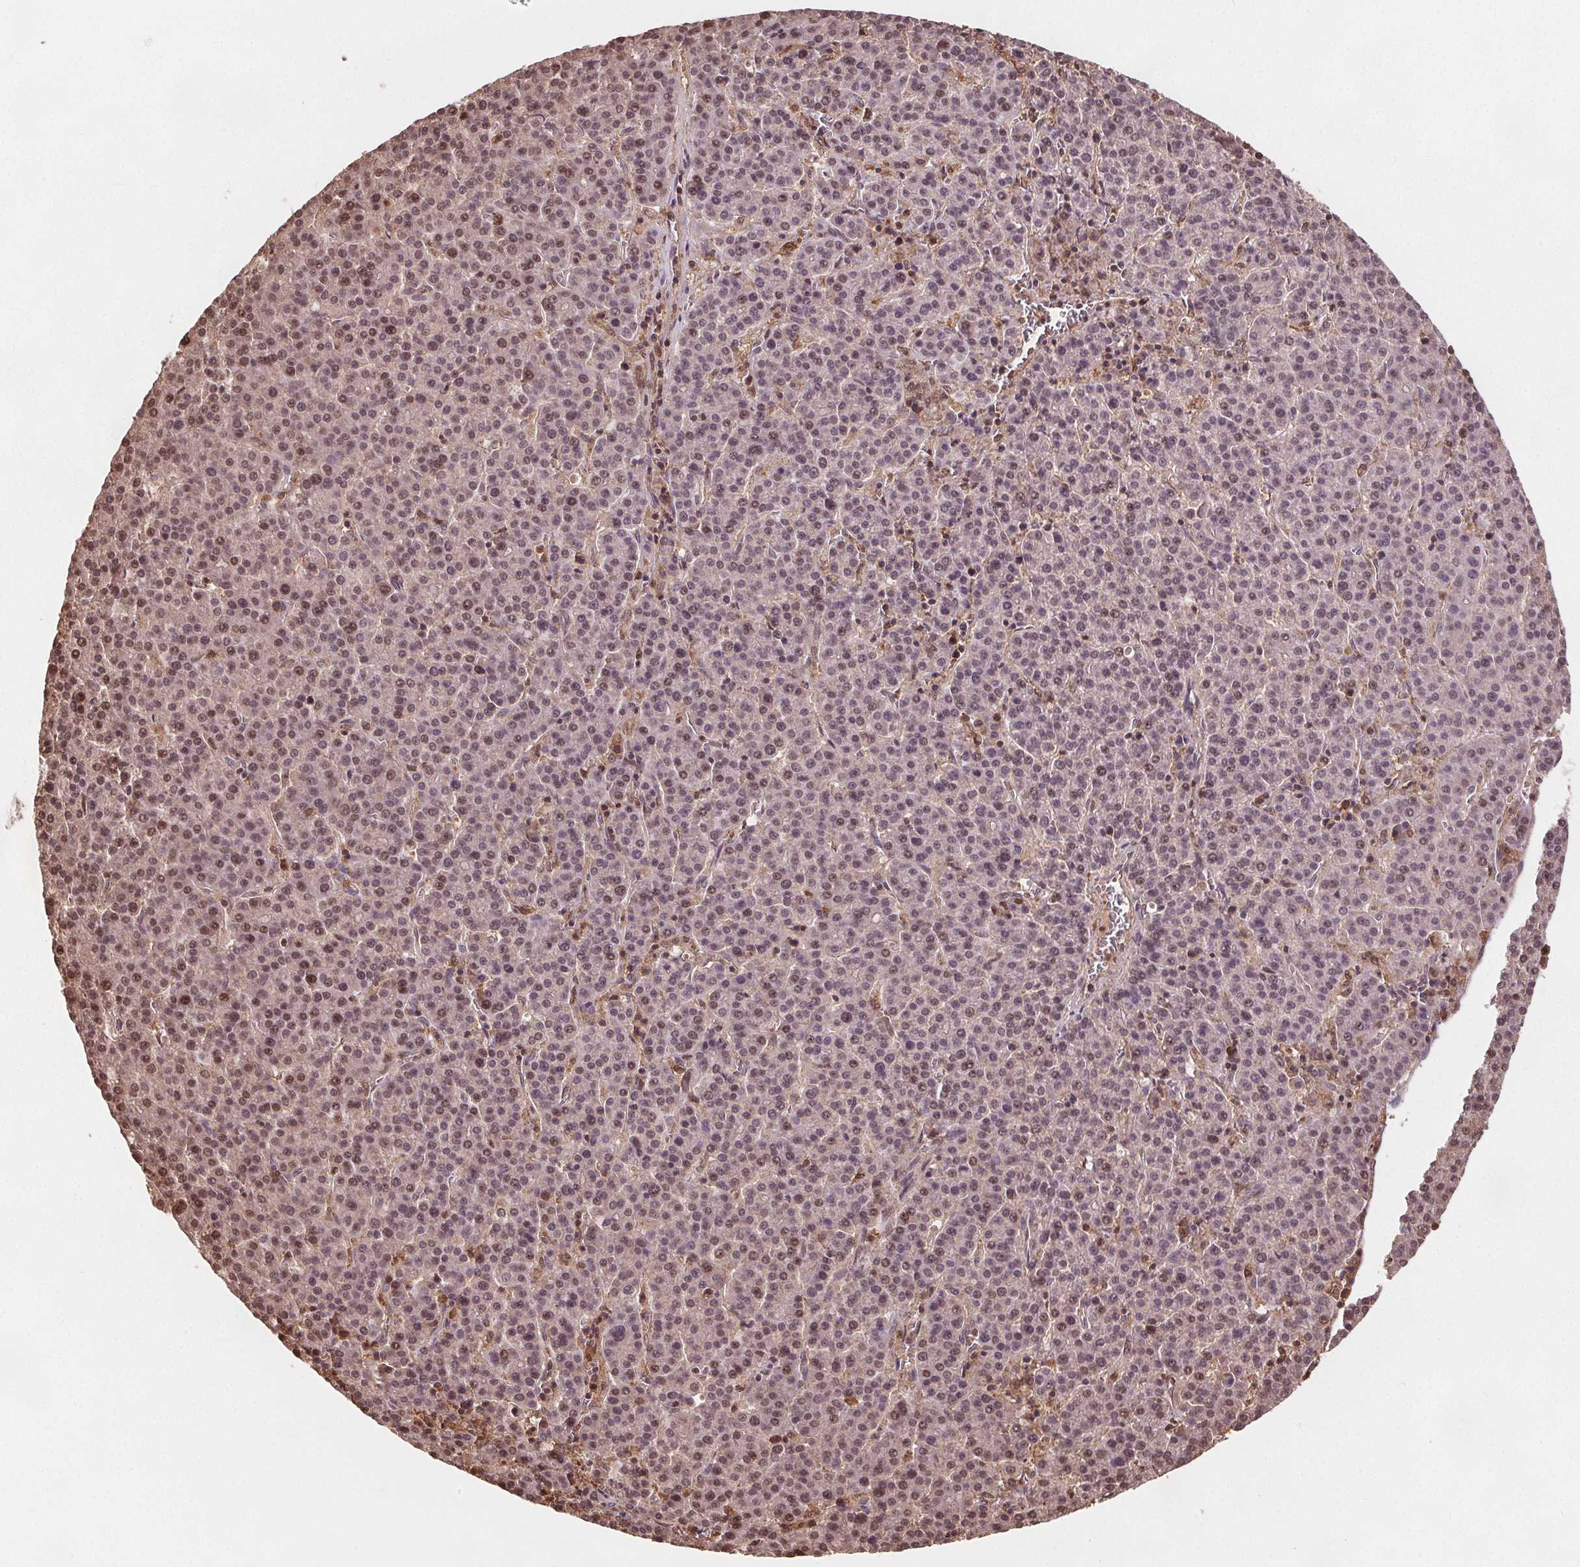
{"staining": {"intensity": "moderate", "quantity": "<25%", "location": "nuclear"}, "tissue": "liver cancer", "cell_type": "Tumor cells", "image_type": "cancer", "snomed": [{"axis": "morphology", "description": "Carcinoma, Hepatocellular, NOS"}, {"axis": "topography", "description": "Liver"}], "caption": "Tumor cells reveal low levels of moderate nuclear expression in about <25% of cells in human liver cancer. (DAB IHC, brown staining for protein, blue staining for nuclei).", "gene": "ENO1", "patient": {"sex": "female", "age": 58}}